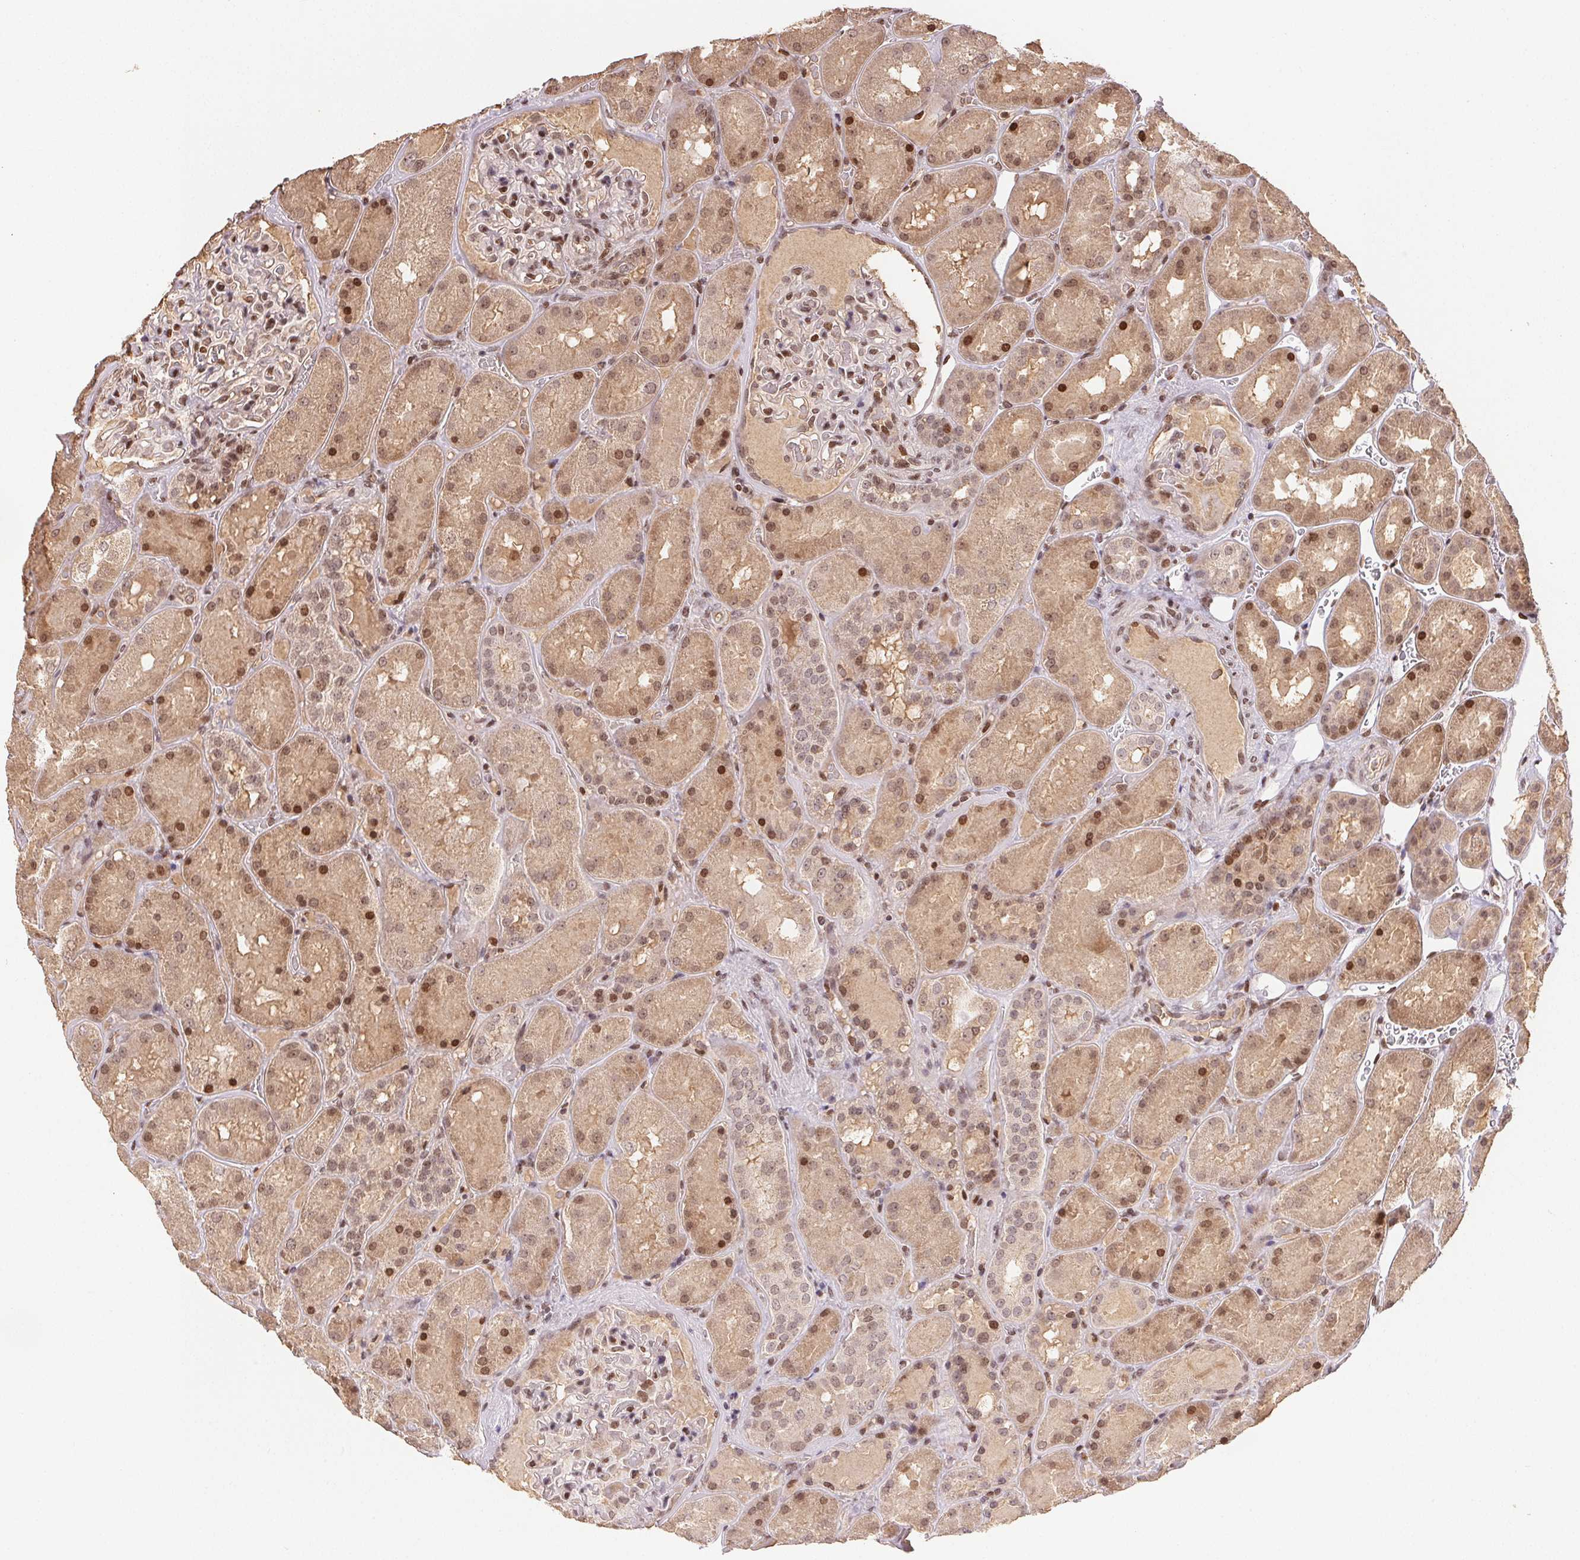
{"staining": {"intensity": "moderate", "quantity": "25%-75%", "location": "nuclear"}, "tissue": "kidney", "cell_type": "Cells in glomeruli", "image_type": "normal", "snomed": [{"axis": "morphology", "description": "Normal tissue, NOS"}, {"axis": "topography", "description": "Kidney"}], "caption": "Human kidney stained for a protein (brown) demonstrates moderate nuclear positive staining in about 25%-75% of cells in glomeruli.", "gene": "MAPKAPK2", "patient": {"sex": "male", "age": 73}}